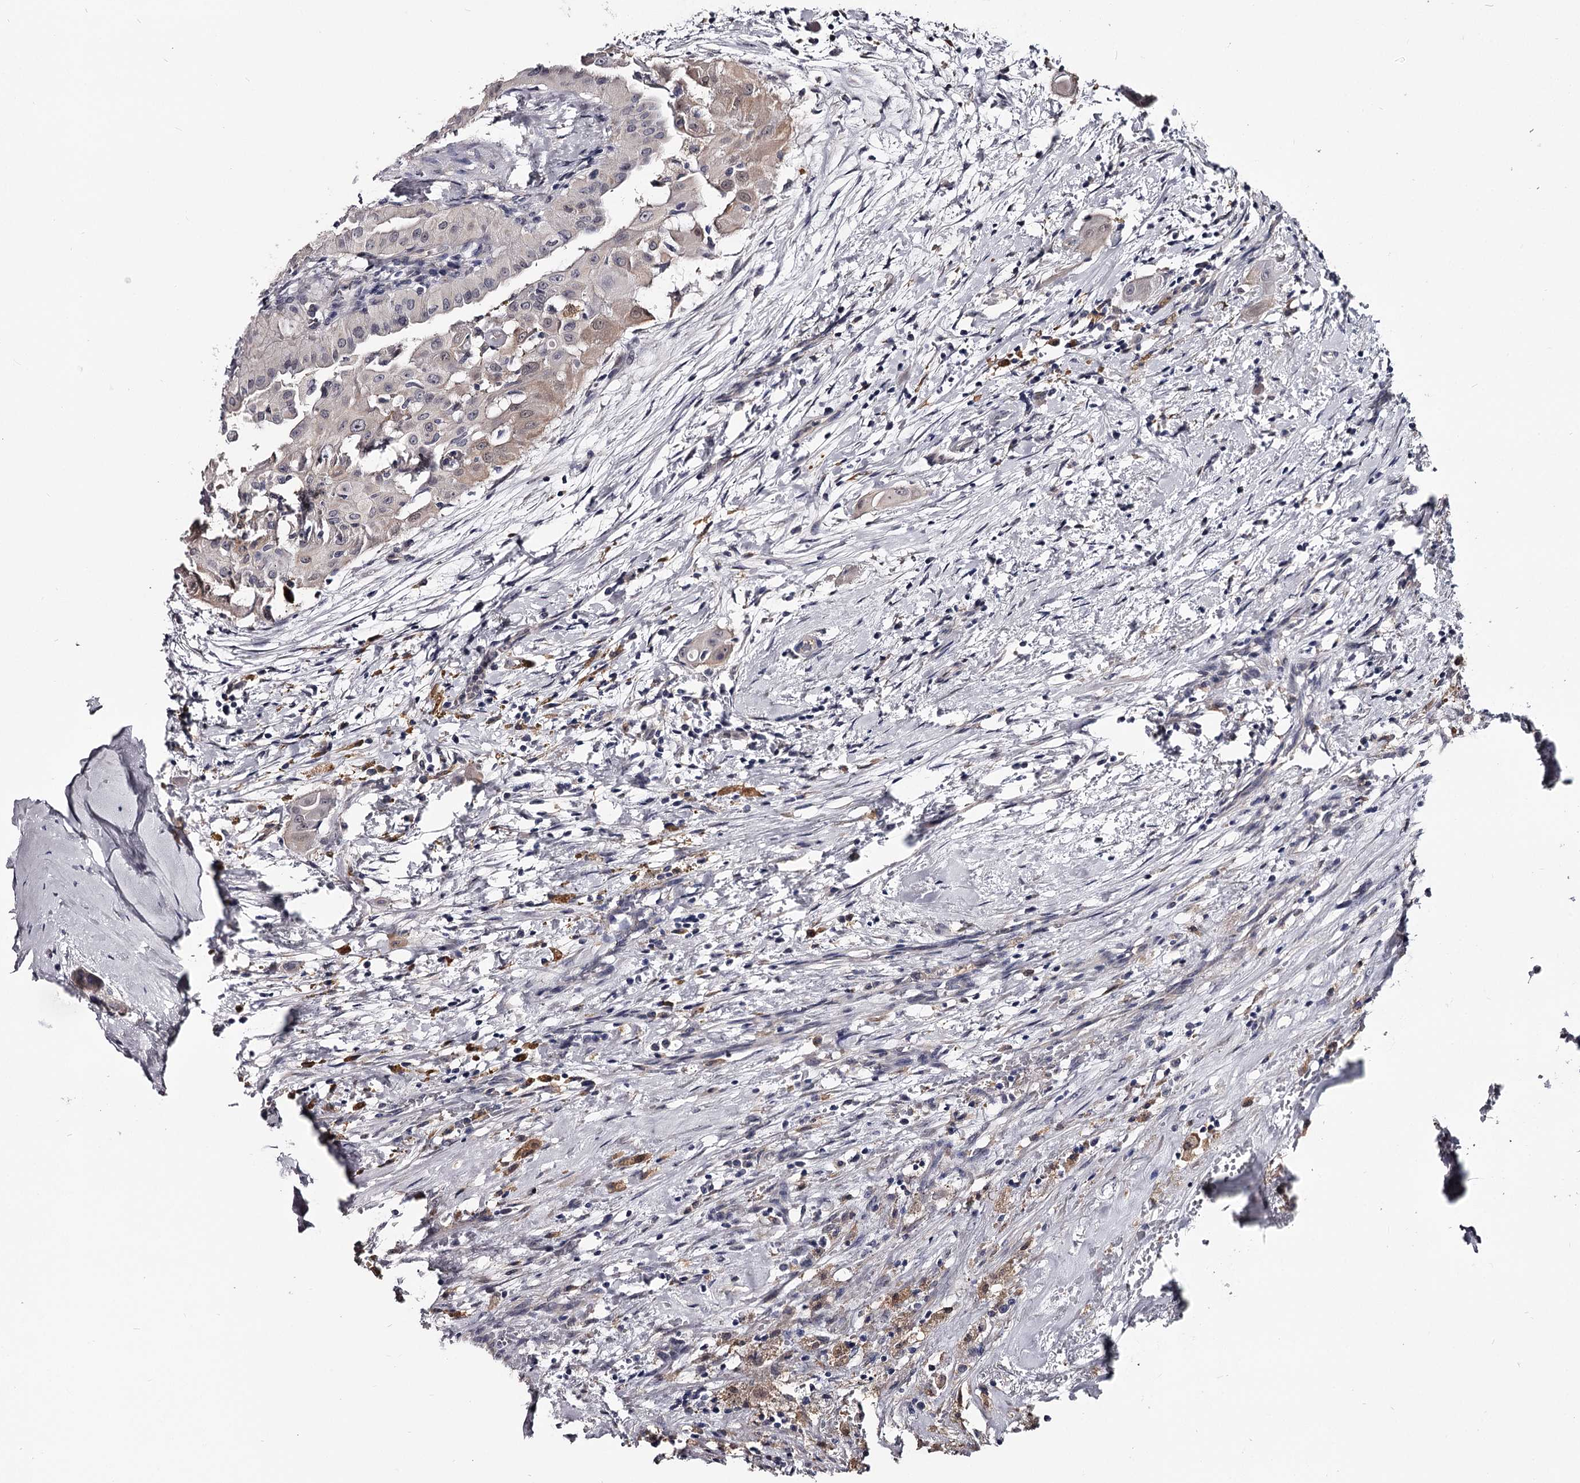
{"staining": {"intensity": "weak", "quantity": "<25%", "location": "nuclear"}, "tissue": "thyroid cancer", "cell_type": "Tumor cells", "image_type": "cancer", "snomed": [{"axis": "morphology", "description": "Papillary adenocarcinoma, NOS"}, {"axis": "topography", "description": "Thyroid gland"}], "caption": "High magnification brightfield microscopy of papillary adenocarcinoma (thyroid) stained with DAB (3,3'-diaminobenzidine) (brown) and counterstained with hematoxylin (blue): tumor cells show no significant positivity.", "gene": "GSTO1", "patient": {"sex": "female", "age": 59}}